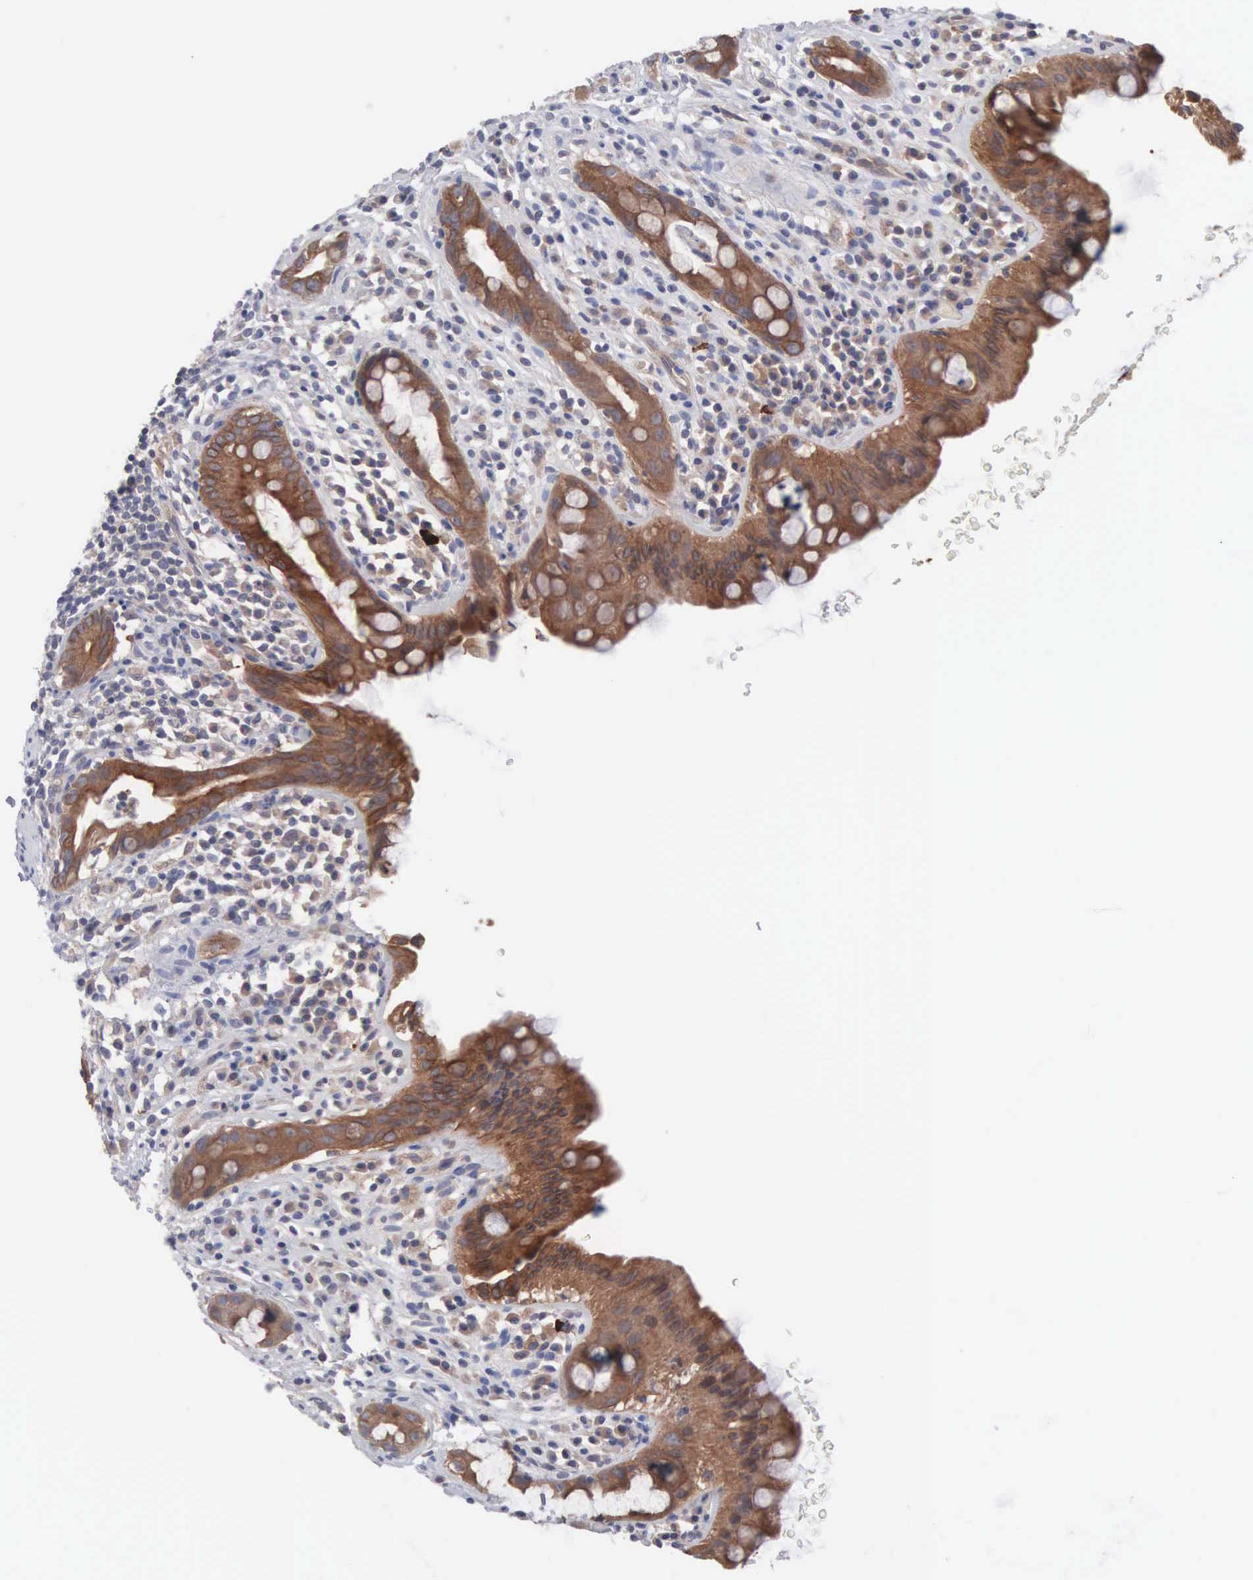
{"staining": {"intensity": "strong", "quantity": ">75%", "location": "cytoplasmic/membranous"}, "tissue": "rectum", "cell_type": "Glandular cells", "image_type": "normal", "snomed": [{"axis": "morphology", "description": "Normal tissue, NOS"}, {"axis": "topography", "description": "Rectum"}], "caption": "Glandular cells show strong cytoplasmic/membranous staining in approximately >75% of cells in benign rectum.", "gene": "INF2", "patient": {"sex": "male", "age": 65}}